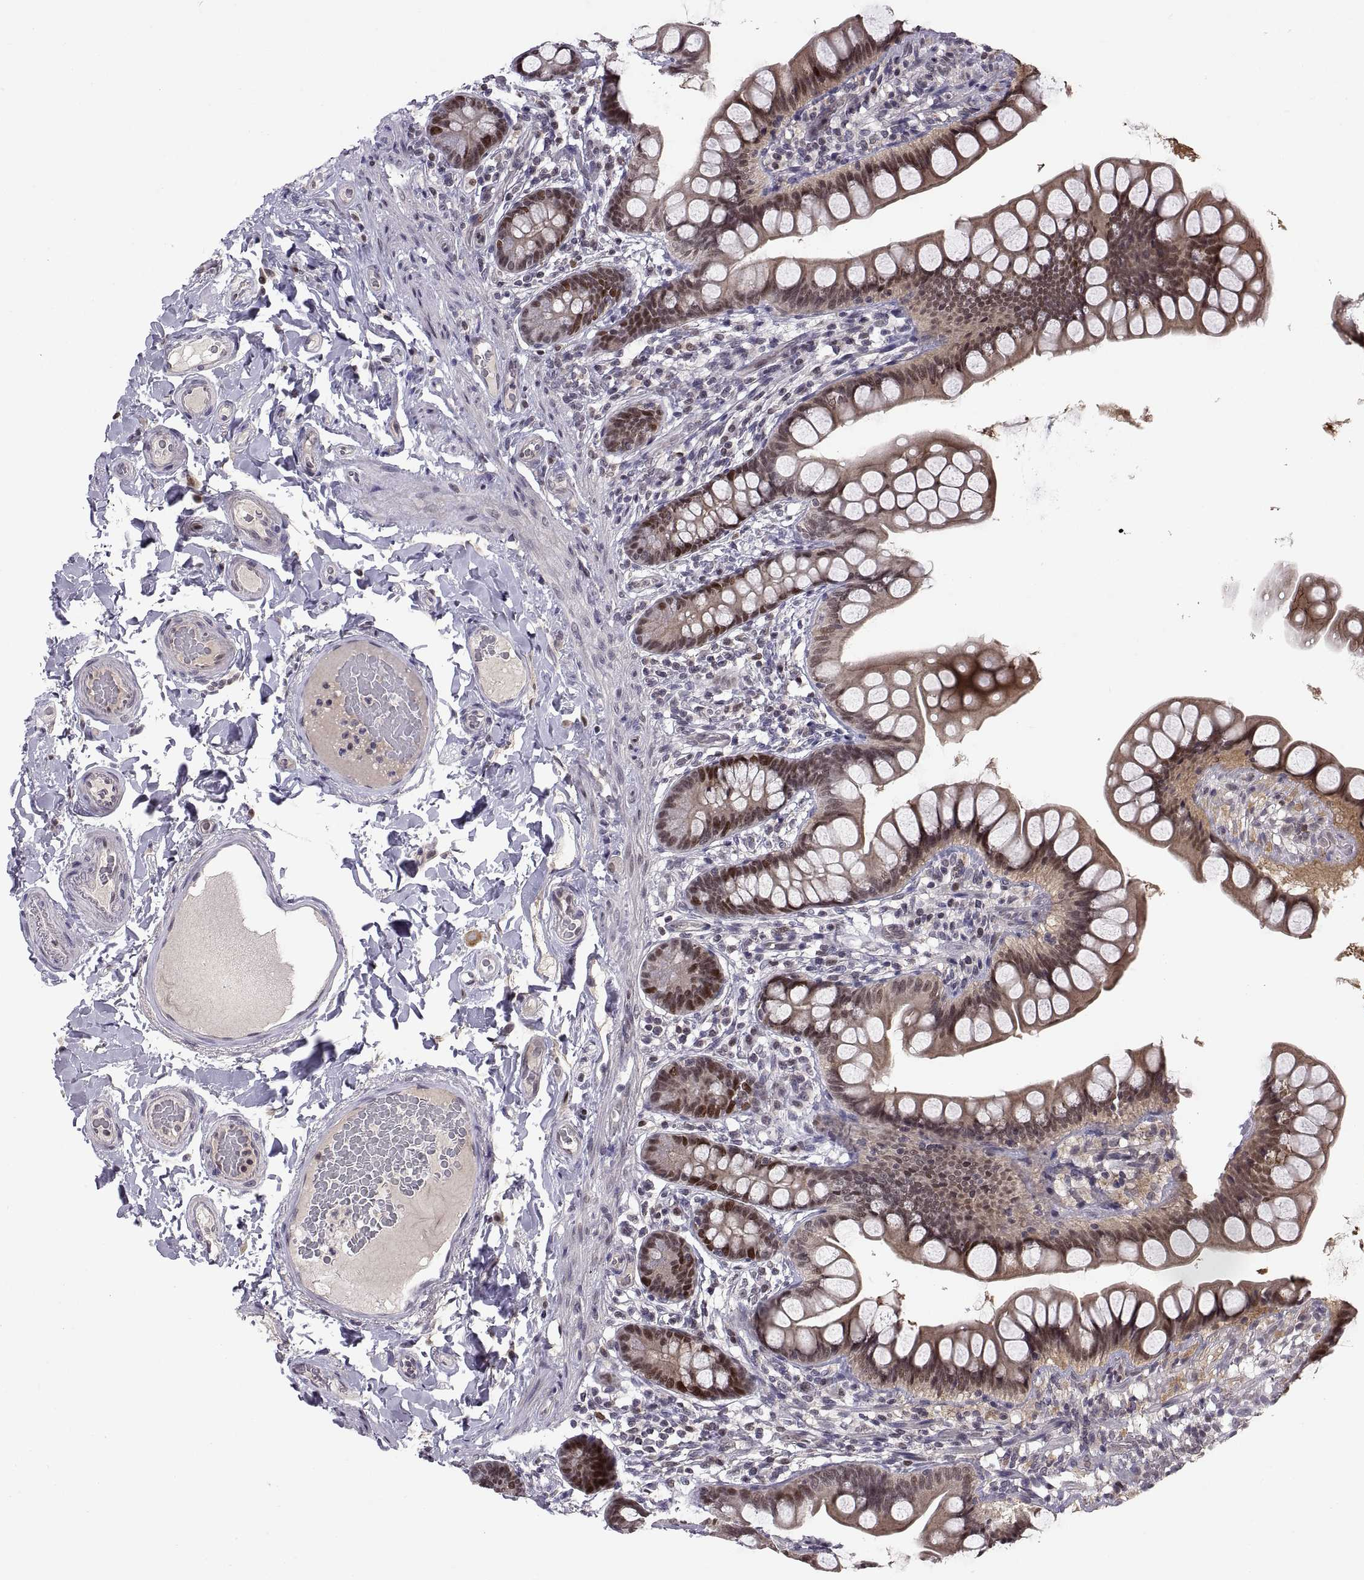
{"staining": {"intensity": "moderate", "quantity": "25%-75%", "location": "nuclear"}, "tissue": "small intestine", "cell_type": "Glandular cells", "image_type": "normal", "snomed": [{"axis": "morphology", "description": "Normal tissue, NOS"}, {"axis": "topography", "description": "Small intestine"}], "caption": "IHC staining of benign small intestine, which reveals medium levels of moderate nuclear positivity in approximately 25%-75% of glandular cells indicating moderate nuclear protein staining. The staining was performed using DAB (brown) for protein detection and nuclei were counterstained in hematoxylin (blue).", "gene": "CHFR", "patient": {"sex": "male", "age": 70}}